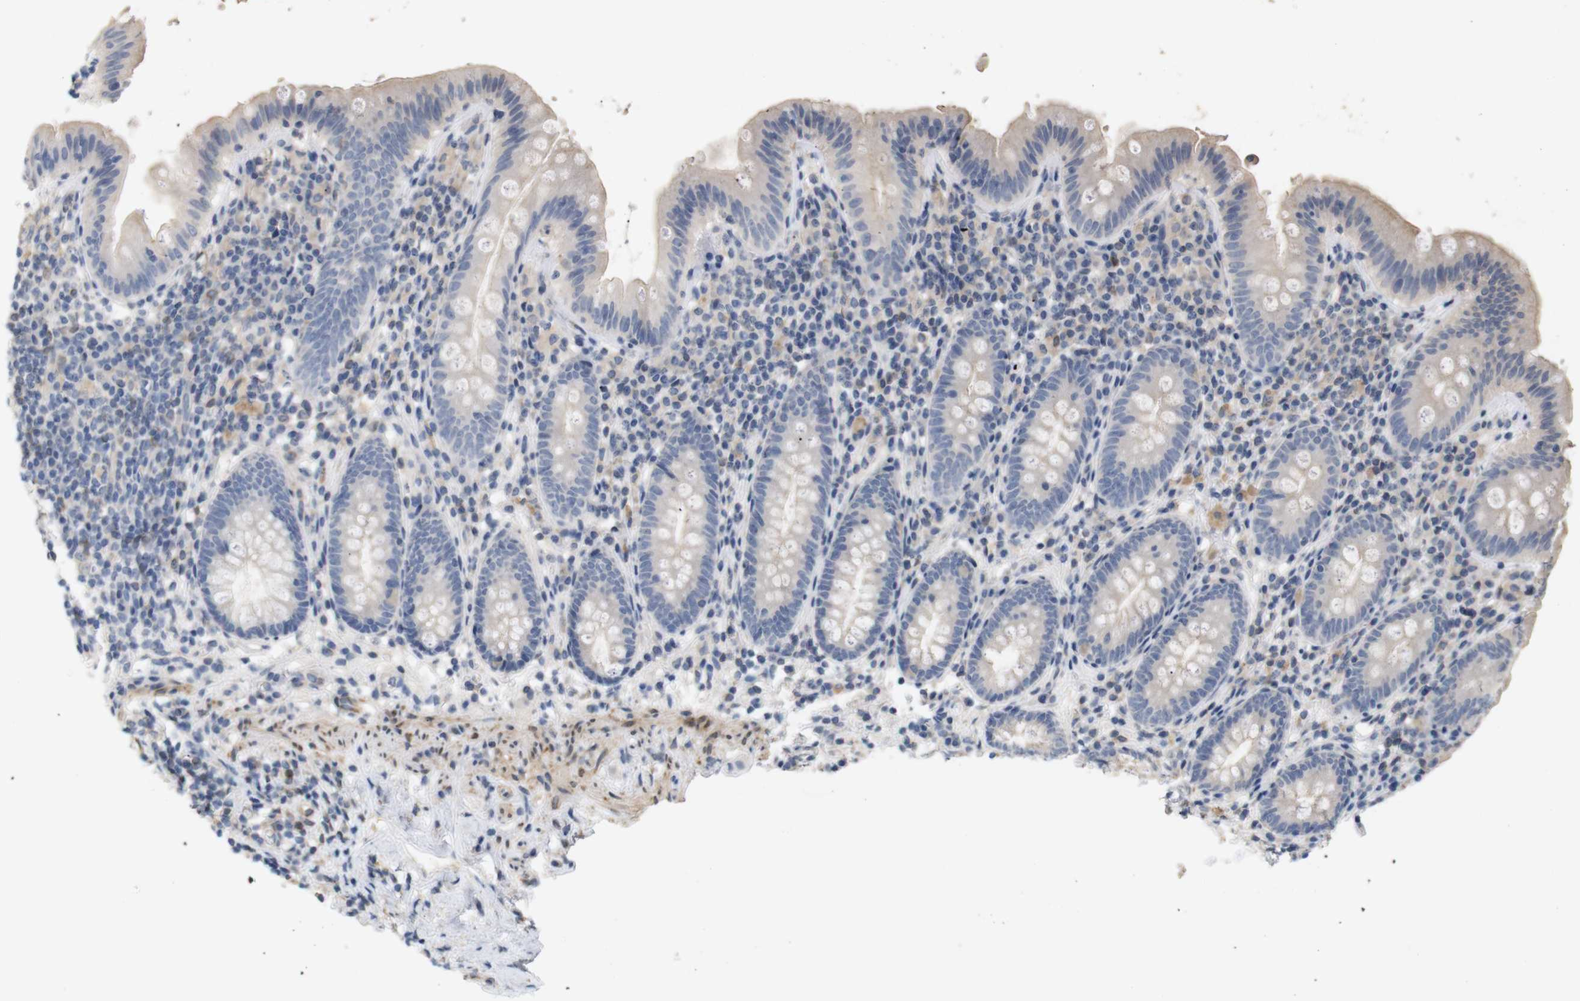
{"staining": {"intensity": "weak", "quantity": "<25%", "location": "cytoplasmic/membranous"}, "tissue": "appendix", "cell_type": "Glandular cells", "image_type": "normal", "snomed": [{"axis": "morphology", "description": "Normal tissue, NOS"}, {"axis": "topography", "description": "Appendix"}], "caption": "A photomicrograph of appendix stained for a protein demonstrates no brown staining in glandular cells. Brightfield microscopy of IHC stained with DAB (3,3'-diaminobenzidine) (brown) and hematoxylin (blue), captured at high magnification.", "gene": "ITPR1", "patient": {"sex": "male", "age": 52}}